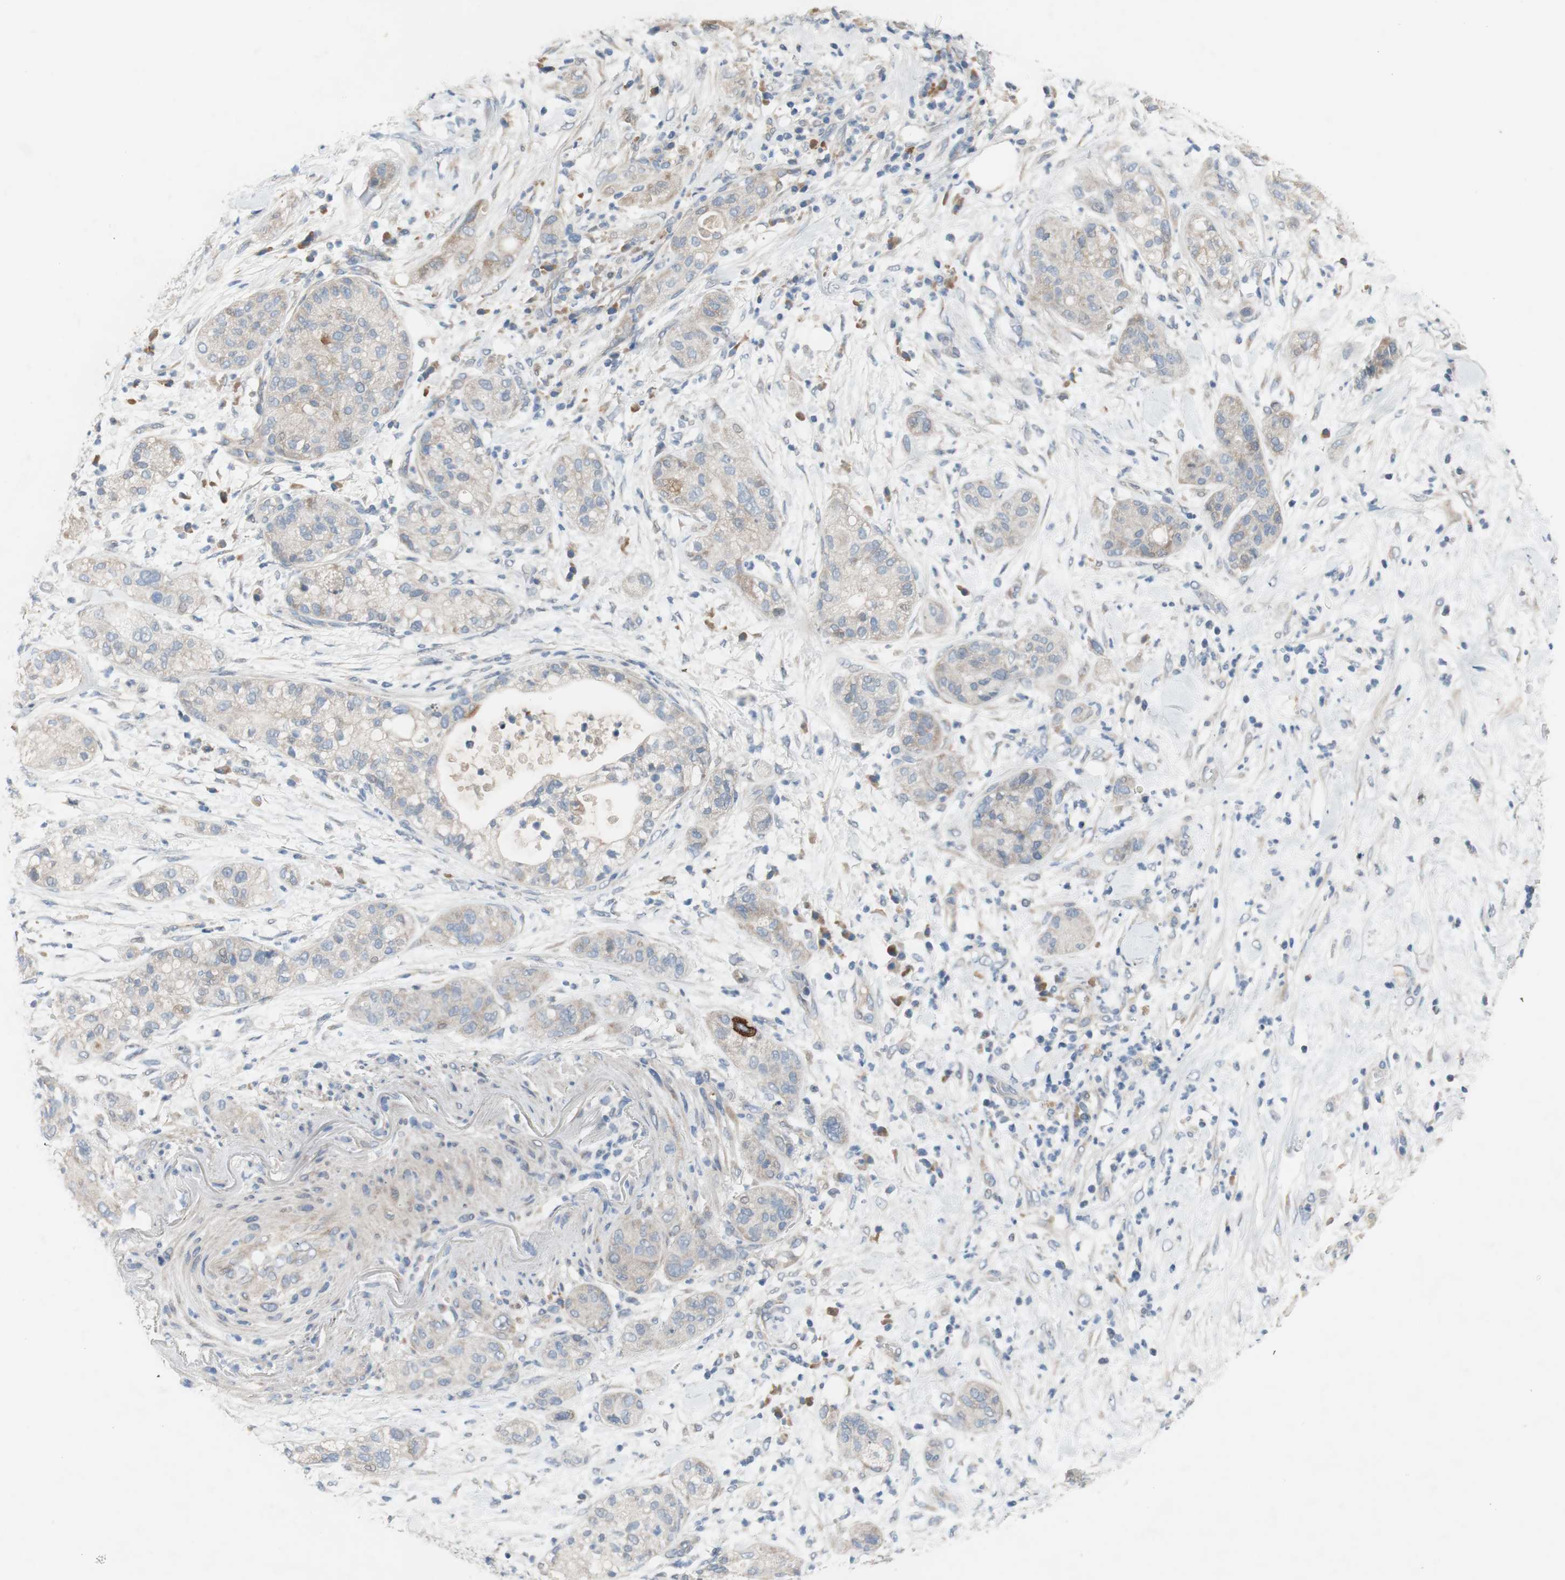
{"staining": {"intensity": "negative", "quantity": "none", "location": "none"}, "tissue": "pancreatic cancer", "cell_type": "Tumor cells", "image_type": "cancer", "snomed": [{"axis": "morphology", "description": "Adenocarcinoma, NOS"}, {"axis": "topography", "description": "Pancreas"}], "caption": "Immunohistochemistry image of pancreatic adenocarcinoma stained for a protein (brown), which demonstrates no staining in tumor cells. (Brightfield microscopy of DAB (3,3'-diaminobenzidine) IHC at high magnification).", "gene": "TACR3", "patient": {"sex": "female", "age": 78}}